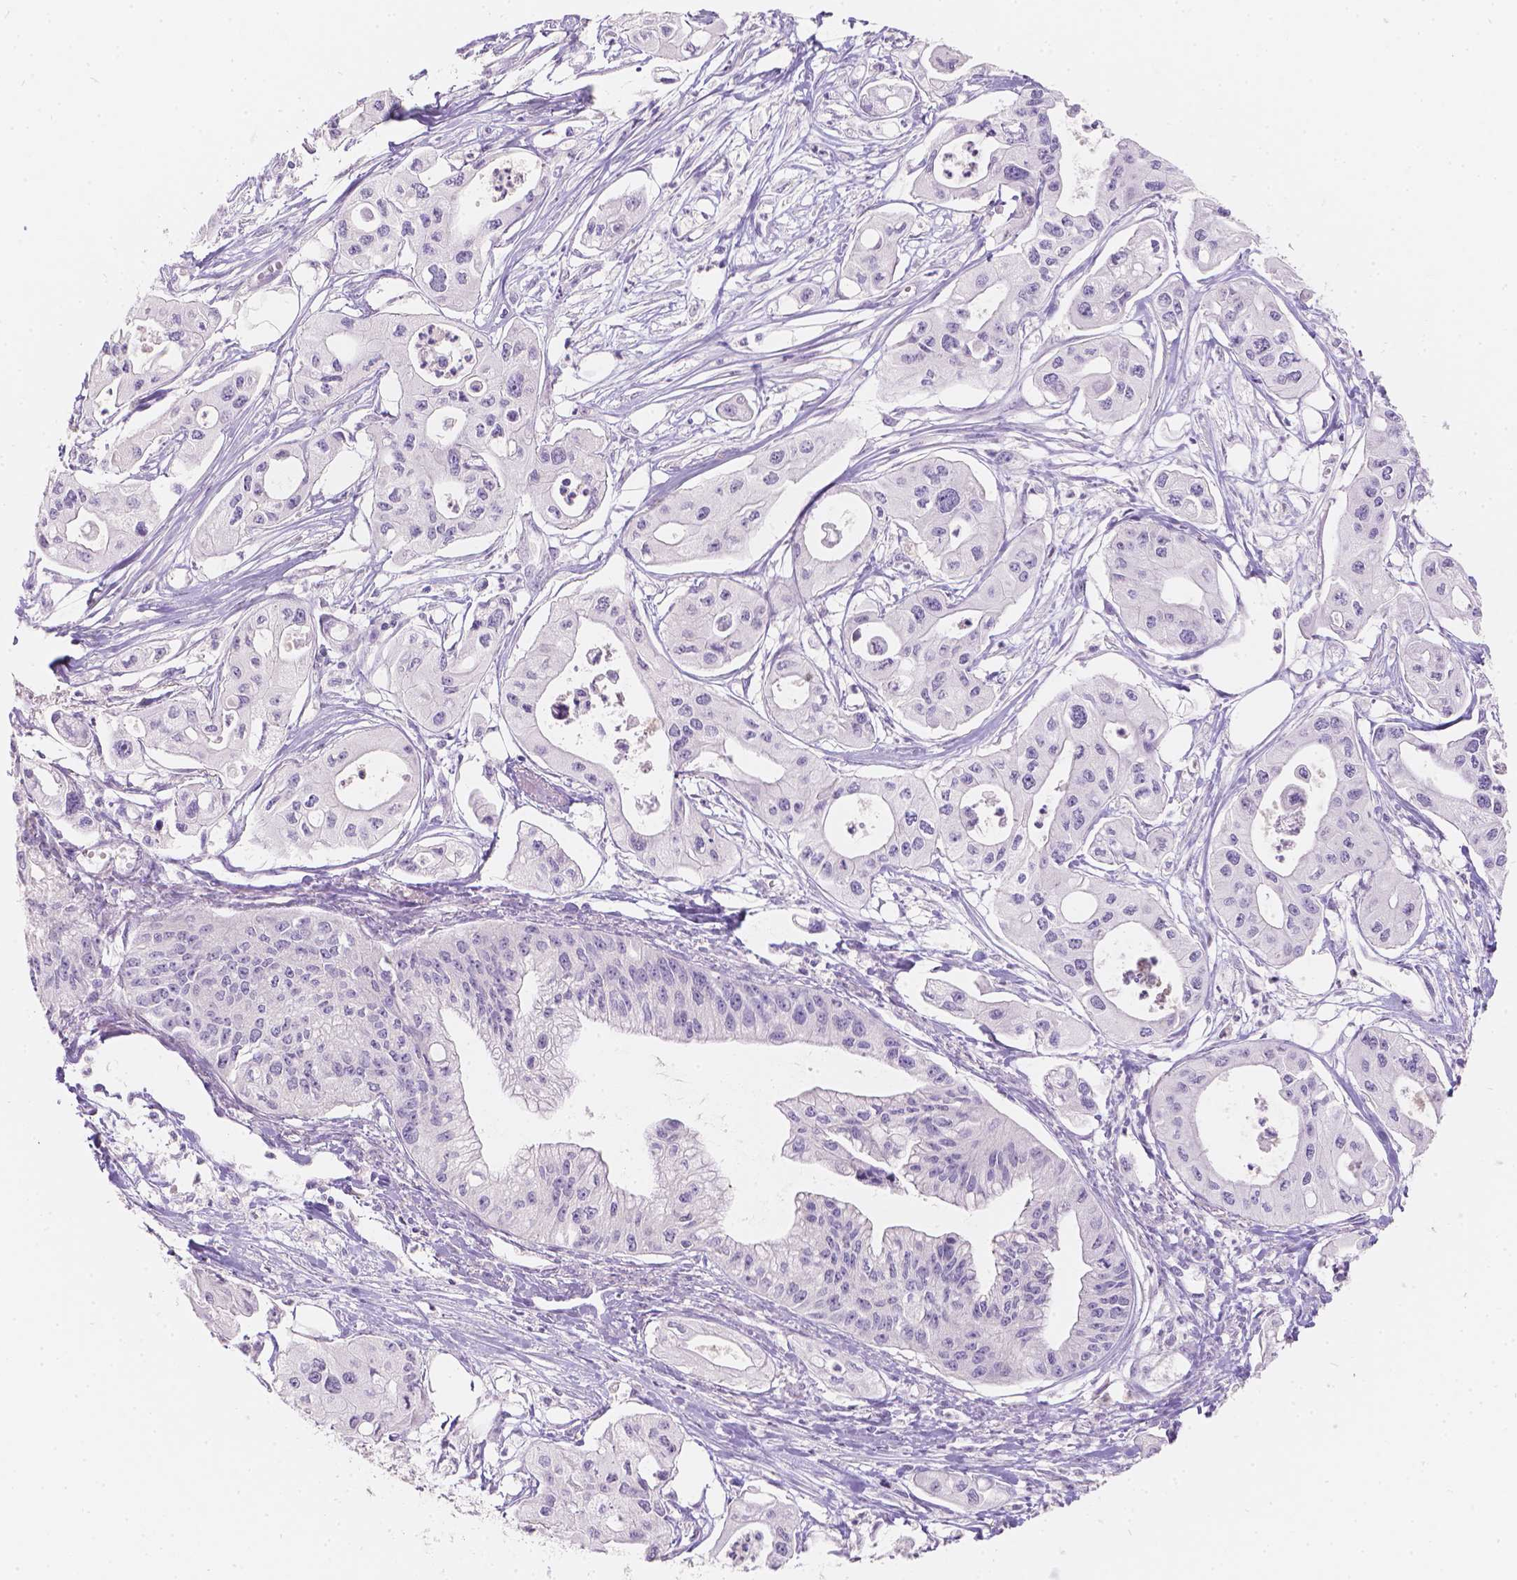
{"staining": {"intensity": "negative", "quantity": "none", "location": "none"}, "tissue": "pancreatic cancer", "cell_type": "Tumor cells", "image_type": "cancer", "snomed": [{"axis": "morphology", "description": "Adenocarcinoma, NOS"}, {"axis": "topography", "description": "Pancreas"}], "caption": "Pancreatic adenocarcinoma stained for a protein using IHC exhibits no staining tumor cells.", "gene": "HTN3", "patient": {"sex": "male", "age": 70}}